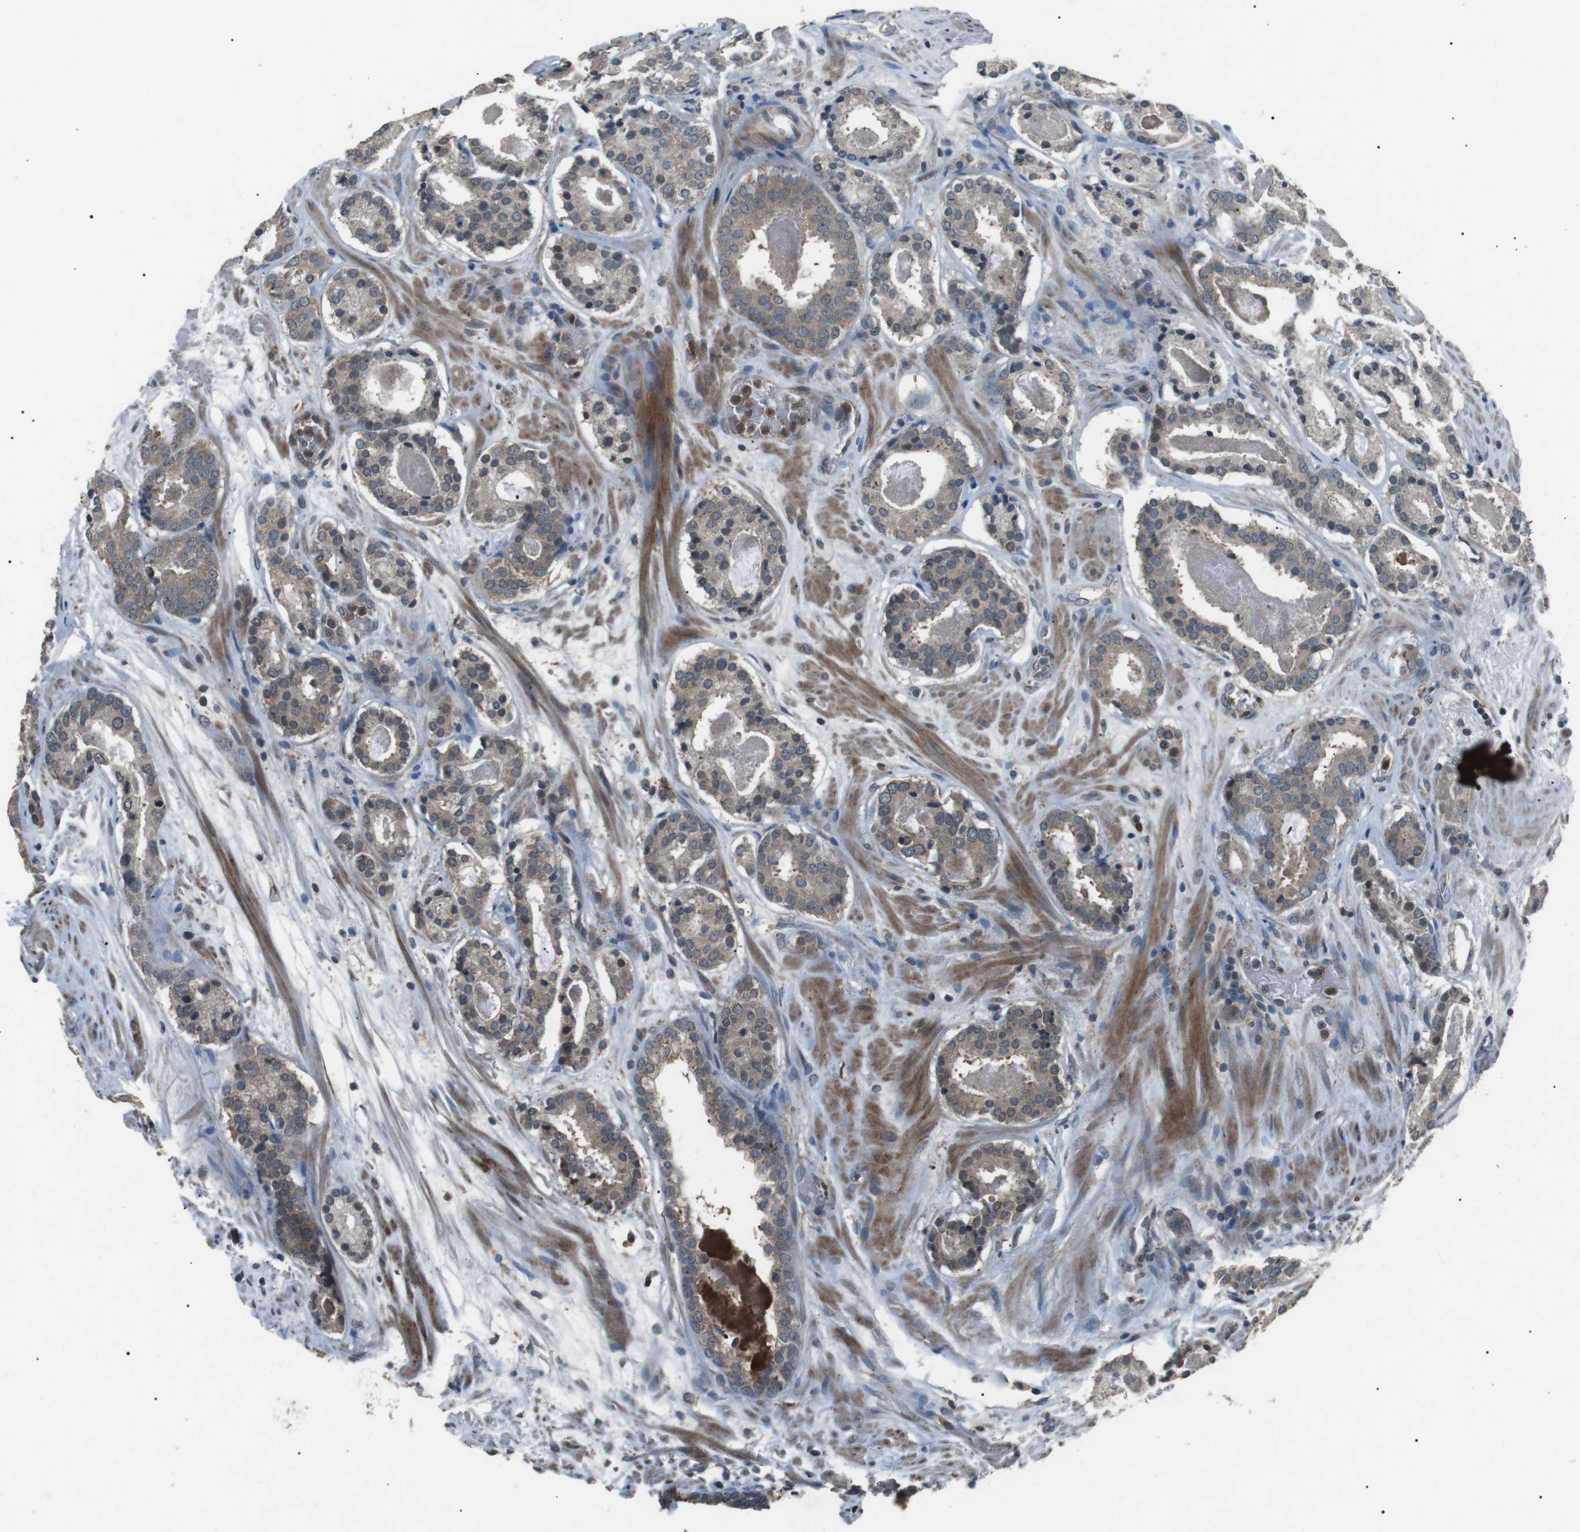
{"staining": {"intensity": "weak", "quantity": ">75%", "location": "cytoplasmic/membranous"}, "tissue": "prostate cancer", "cell_type": "Tumor cells", "image_type": "cancer", "snomed": [{"axis": "morphology", "description": "Adenocarcinoma, Low grade"}, {"axis": "topography", "description": "Prostate"}], "caption": "Prostate cancer was stained to show a protein in brown. There is low levels of weak cytoplasmic/membranous expression in approximately >75% of tumor cells.", "gene": "NEK7", "patient": {"sex": "male", "age": 69}}